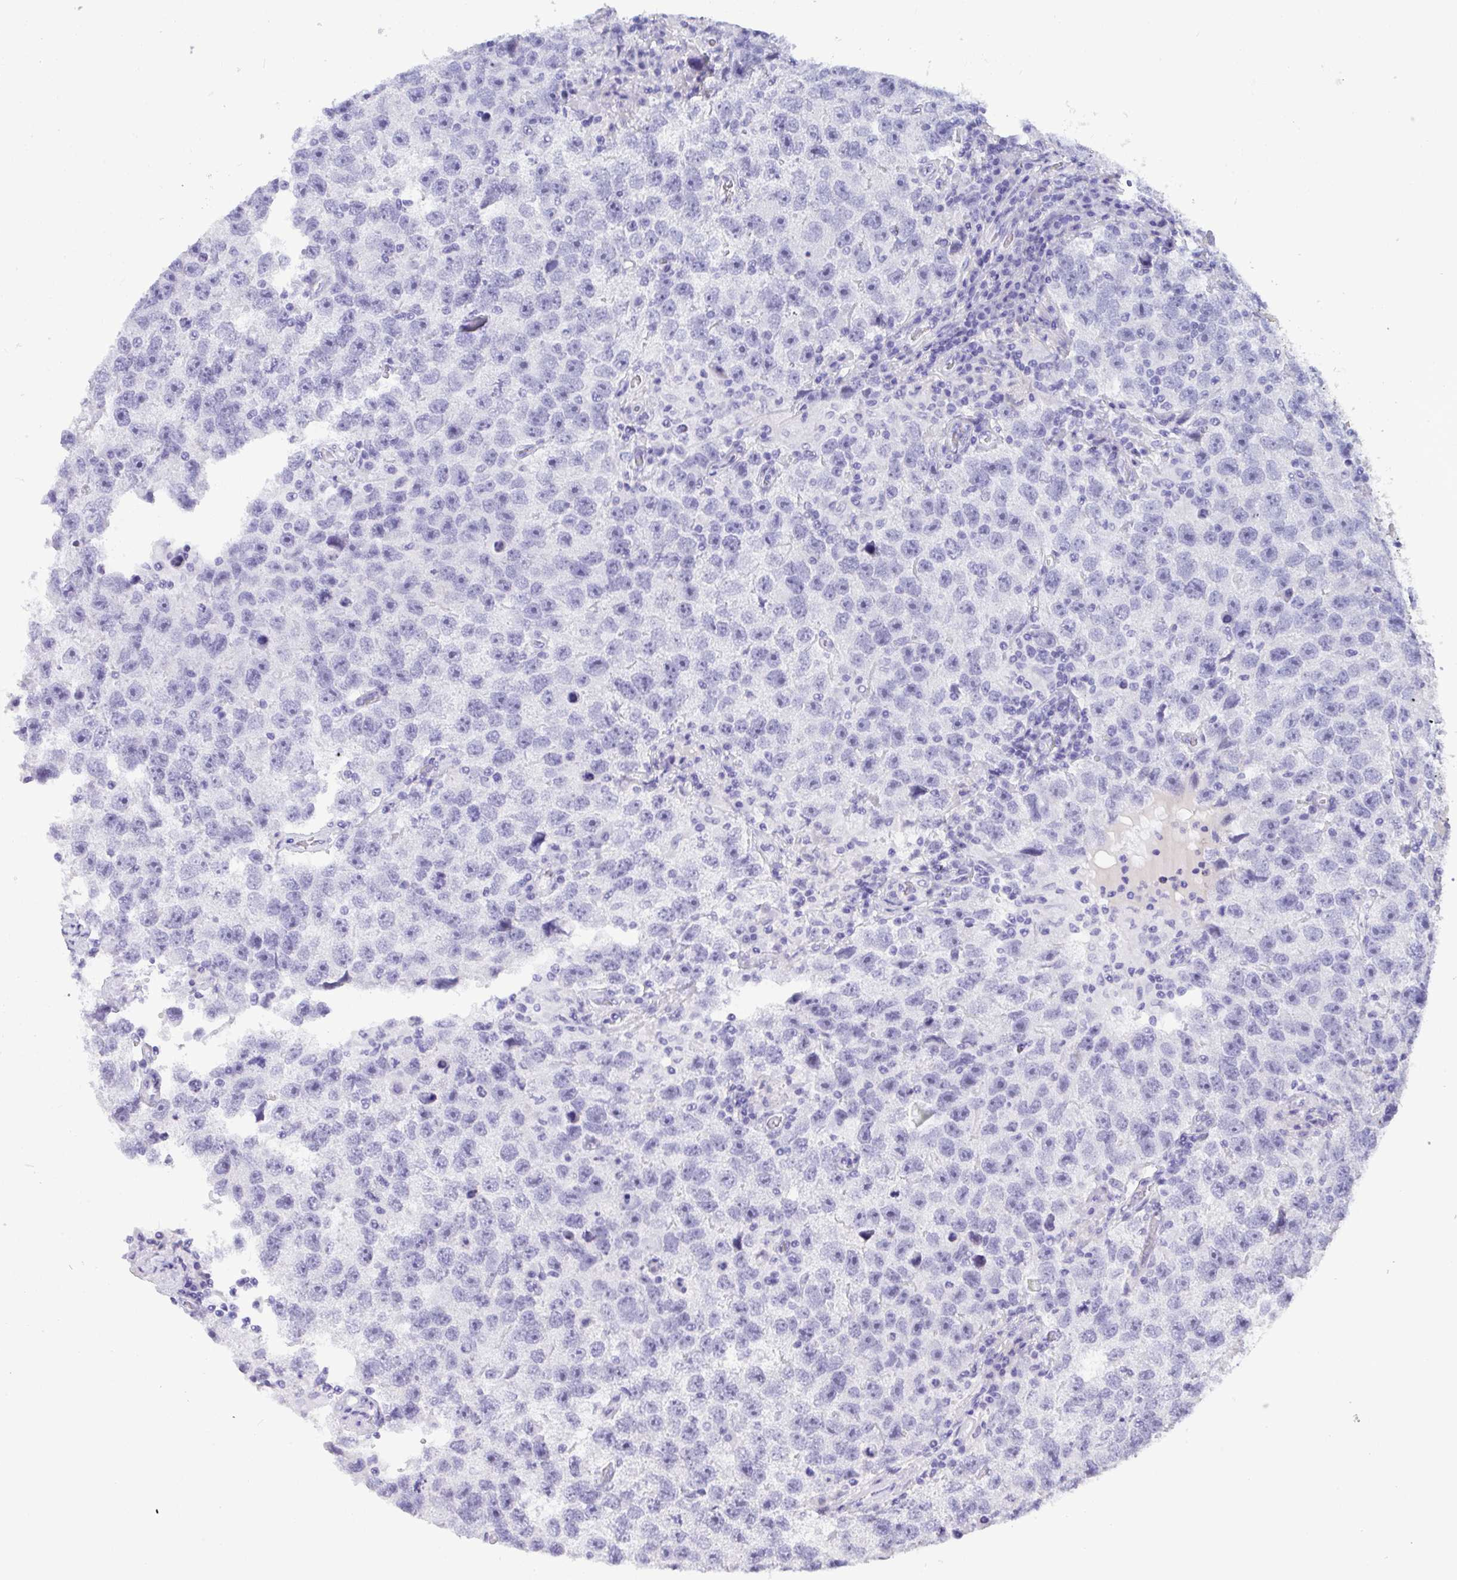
{"staining": {"intensity": "negative", "quantity": "none", "location": "none"}, "tissue": "testis cancer", "cell_type": "Tumor cells", "image_type": "cancer", "snomed": [{"axis": "morphology", "description": "Seminoma, NOS"}, {"axis": "topography", "description": "Testis"}], "caption": "IHC of human testis cancer (seminoma) shows no expression in tumor cells. (Brightfield microscopy of DAB (3,3'-diaminobenzidine) immunohistochemistry (IHC) at high magnification).", "gene": "YBX2", "patient": {"sex": "male", "age": 26}}